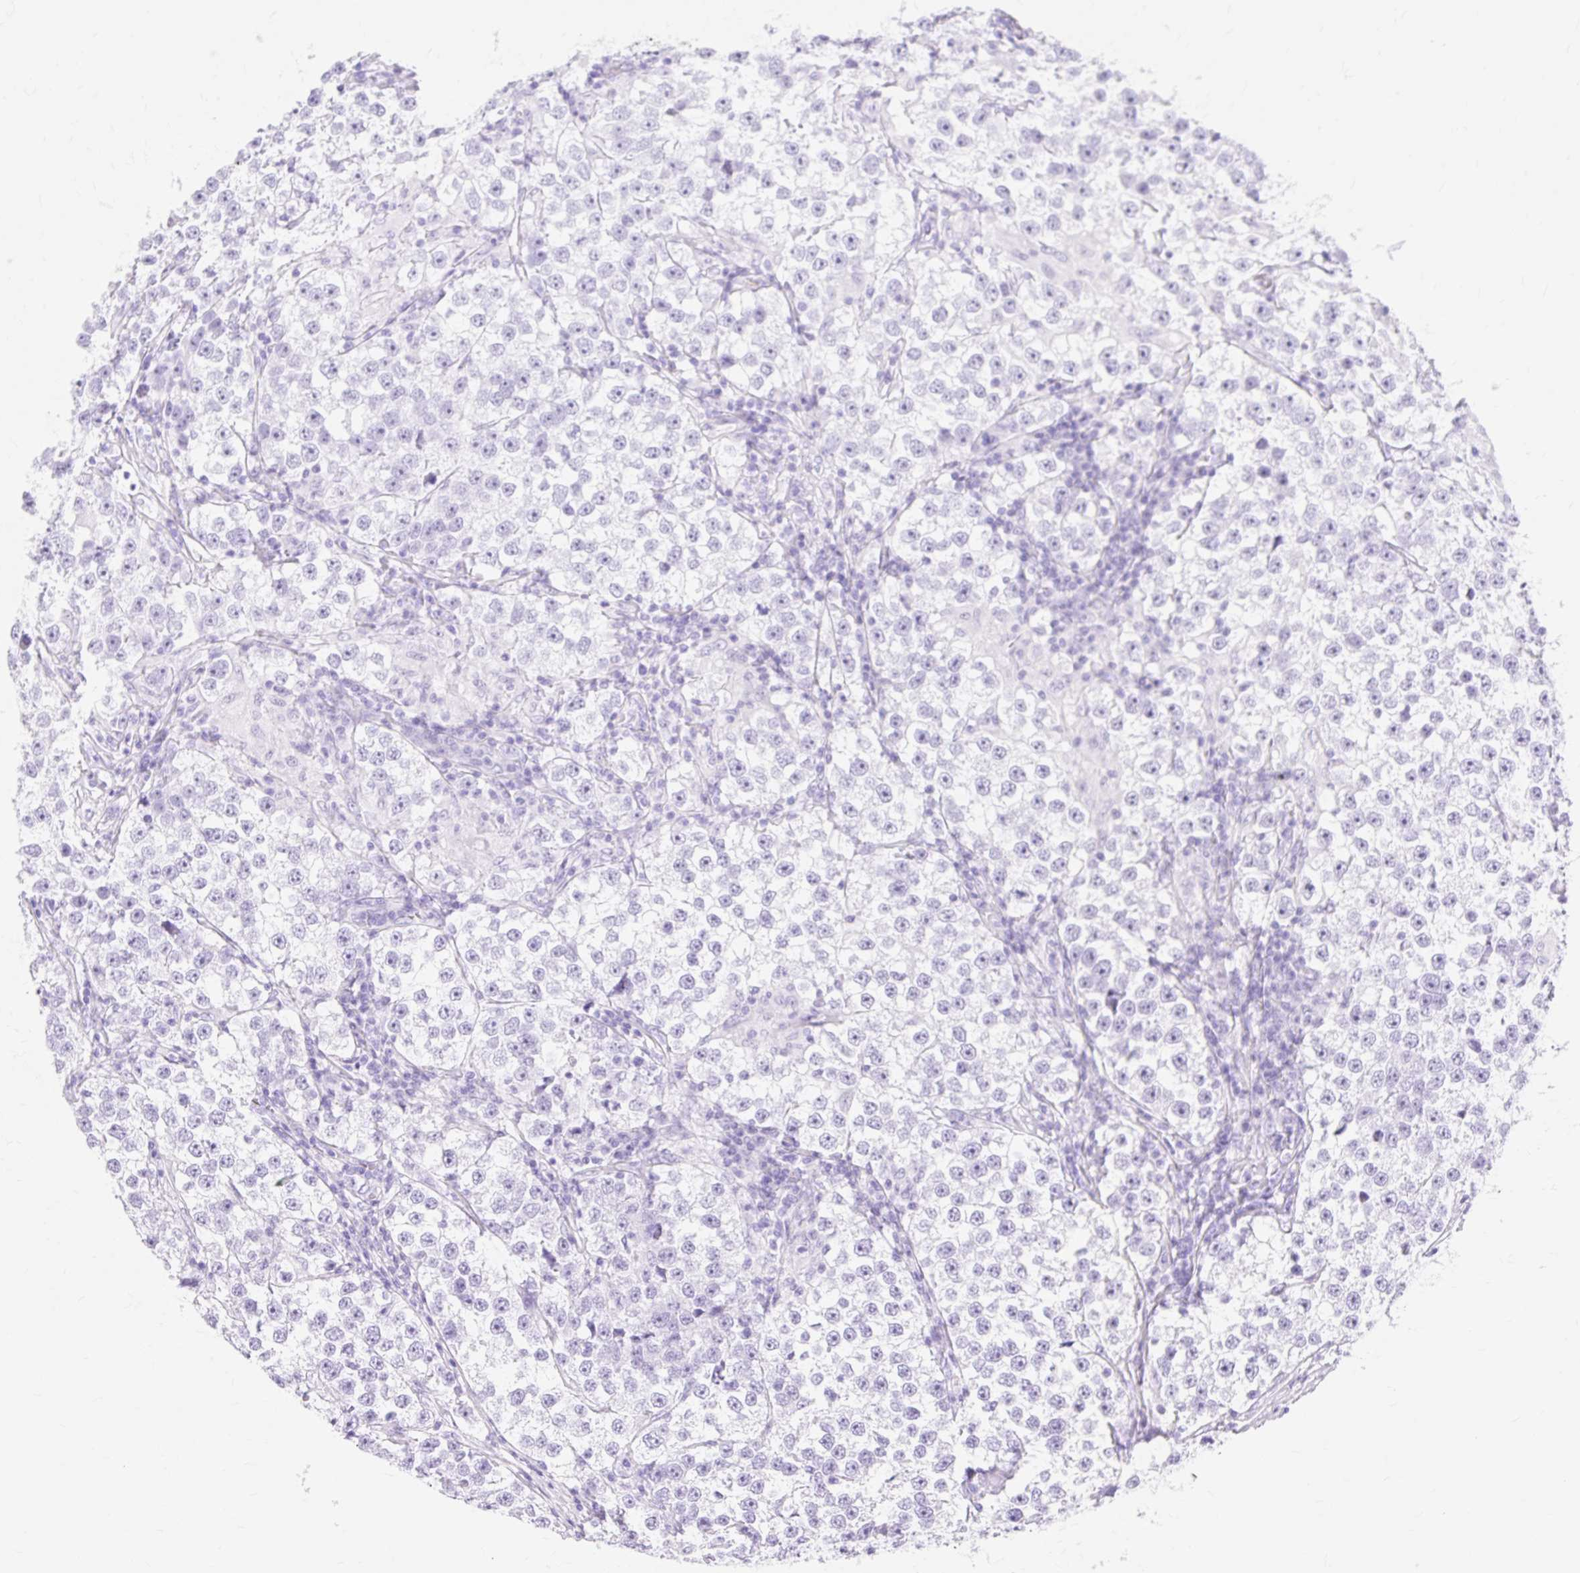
{"staining": {"intensity": "negative", "quantity": "none", "location": "none"}, "tissue": "testis cancer", "cell_type": "Tumor cells", "image_type": "cancer", "snomed": [{"axis": "morphology", "description": "Seminoma, NOS"}, {"axis": "topography", "description": "Testis"}], "caption": "Tumor cells are negative for protein expression in human testis cancer.", "gene": "MBP", "patient": {"sex": "male", "age": 46}}